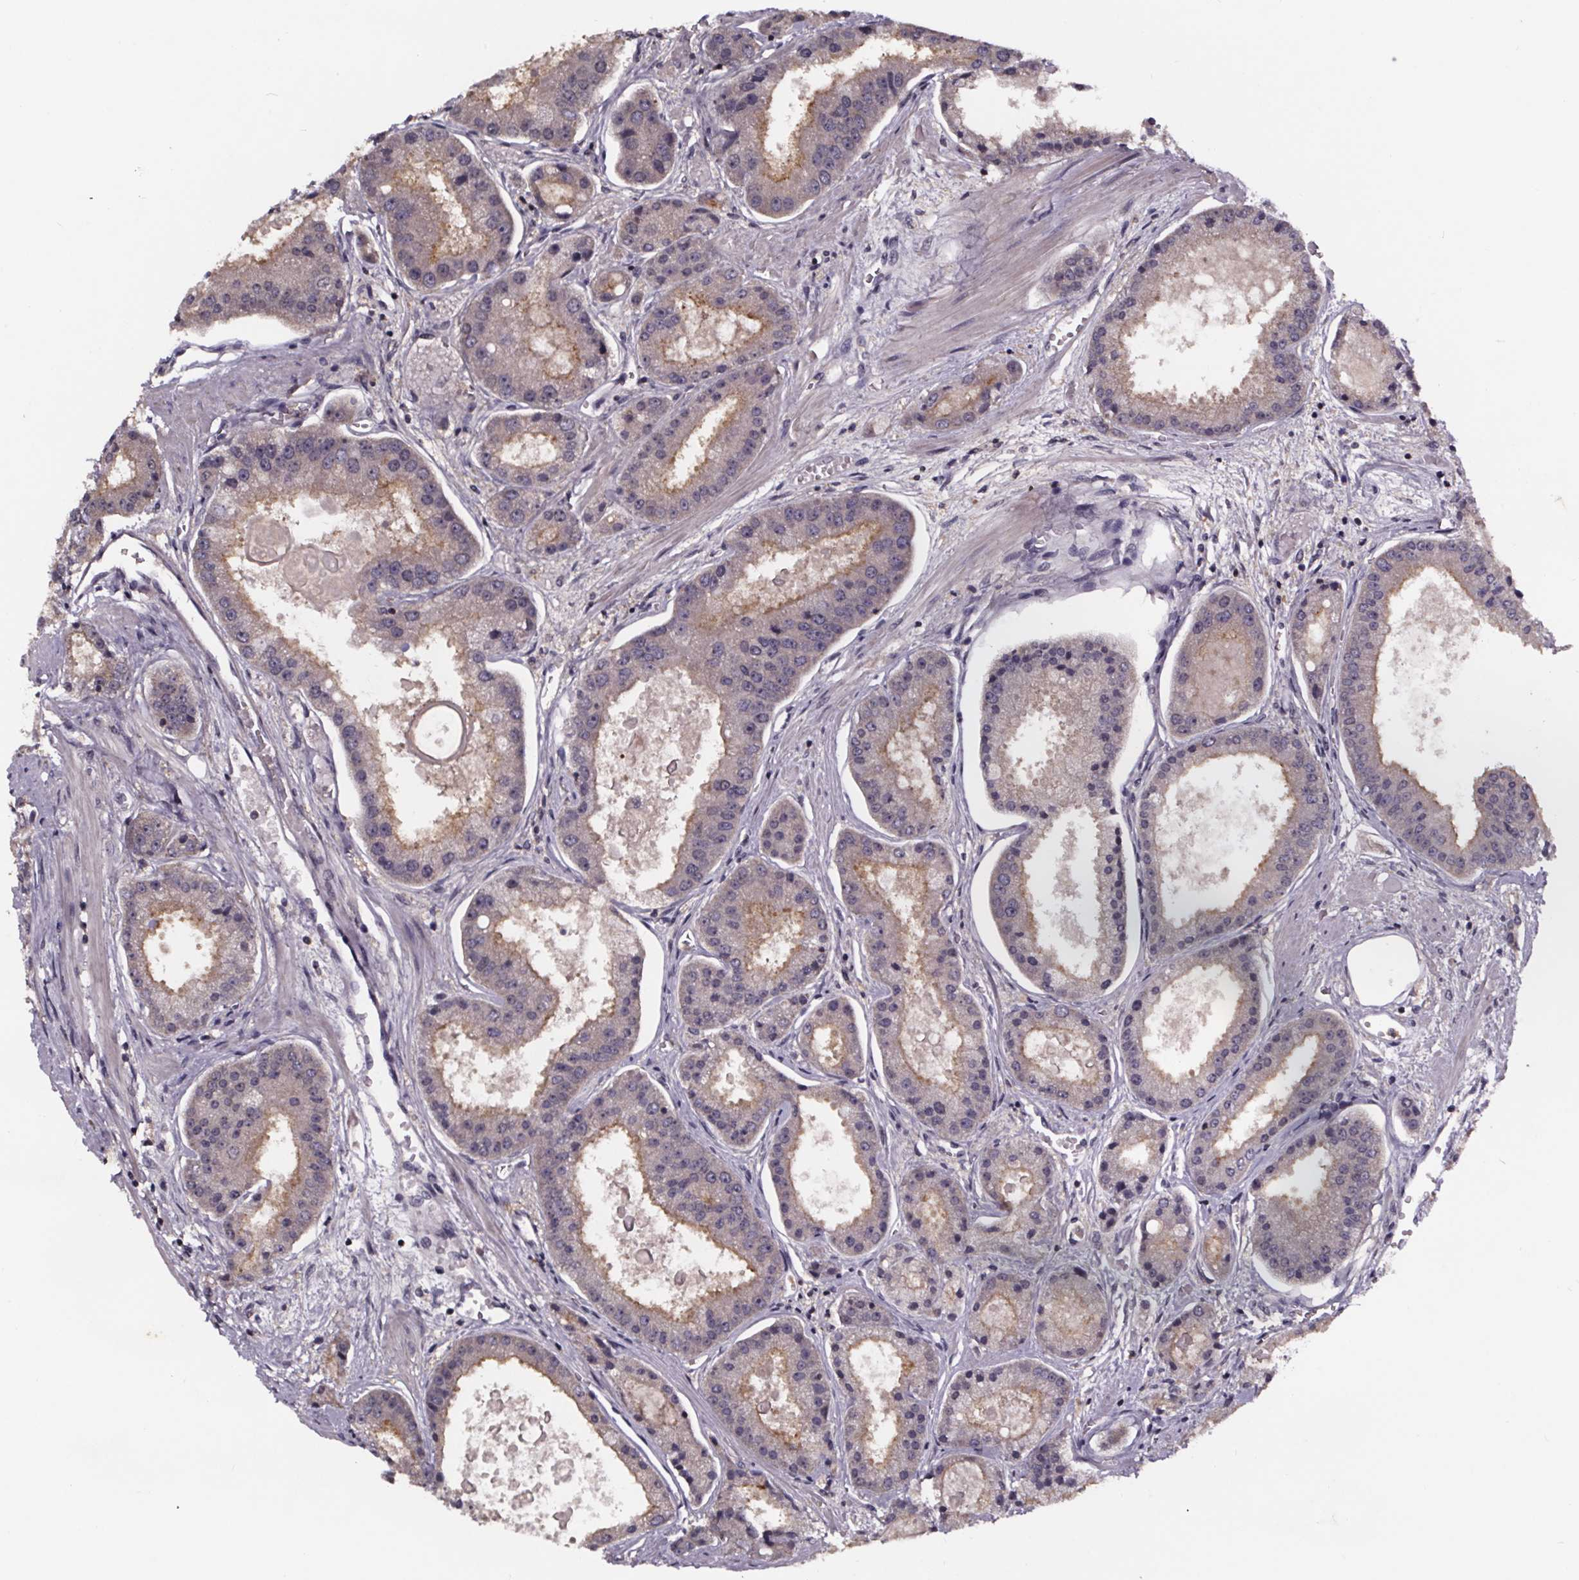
{"staining": {"intensity": "moderate", "quantity": "25%-75%", "location": "cytoplasmic/membranous"}, "tissue": "prostate cancer", "cell_type": "Tumor cells", "image_type": "cancer", "snomed": [{"axis": "morphology", "description": "Adenocarcinoma, High grade"}, {"axis": "topography", "description": "Prostate"}], "caption": "Adenocarcinoma (high-grade) (prostate) stained with IHC exhibits moderate cytoplasmic/membranous staining in about 25%-75% of tumor cells.", "gene": "SMIM1", "patient": {"sex": "male", "age": 67}}